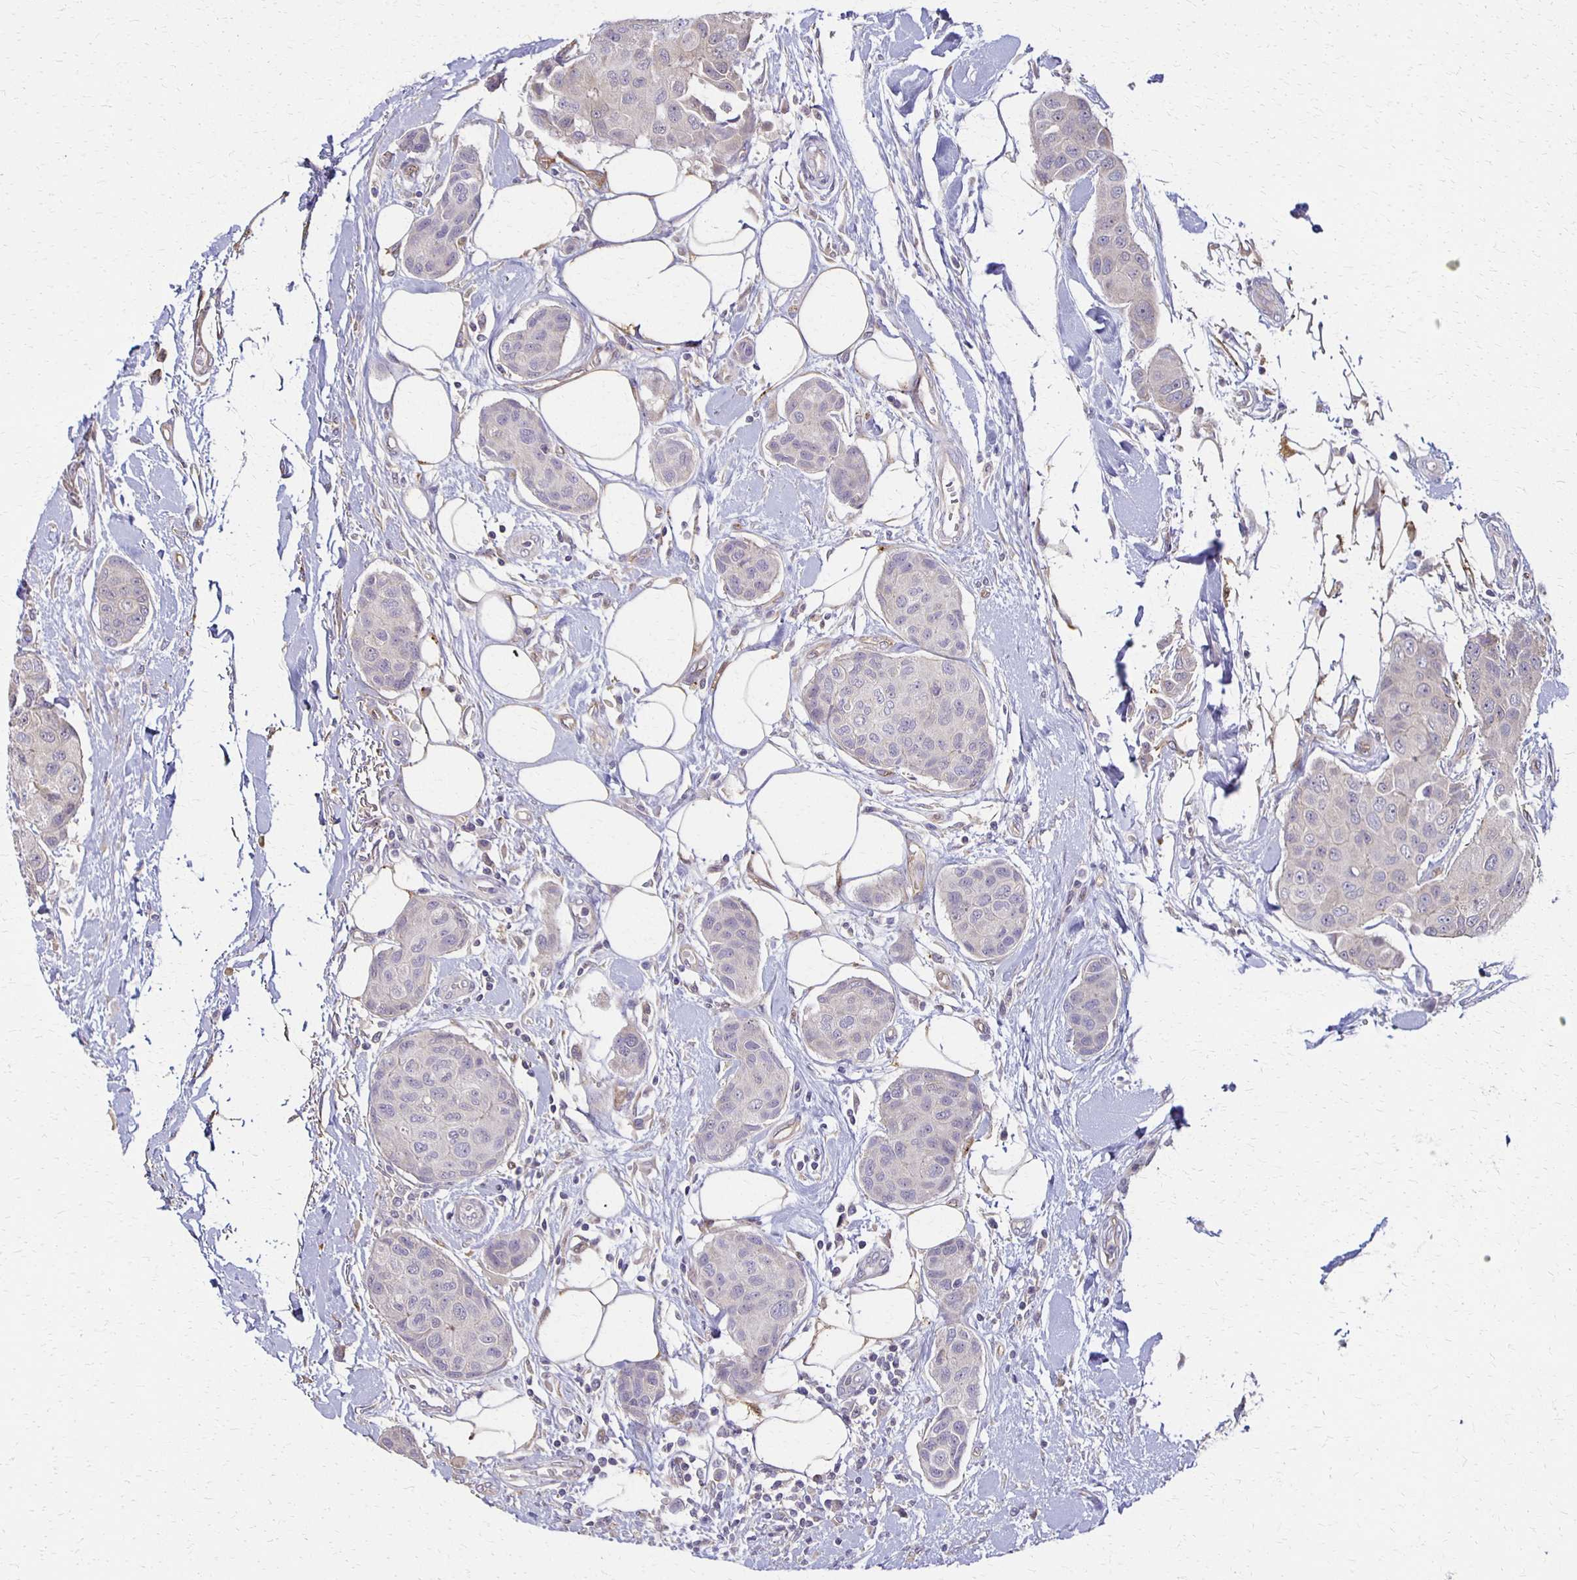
{"staining": {"intensity": "negative", "quantity": "none", "location": "none"}, "tissue": "breast cancer", "cell_type": "Tumor cells", "image_type": "cancer", "snomed": [{"axis": "morphology", "description": "Duct carcinoma"}, {"axis": "topography", "description": "Breast"}, {"axis": "topography", "description": "Lymph node"}], "caption": "Breast invasive ductal carcinoma was stained to show a protein in brown. There is no significant expression in tumor cells.", "gene": "GPX4", "patient": {"sex": "female", "age": 80}}